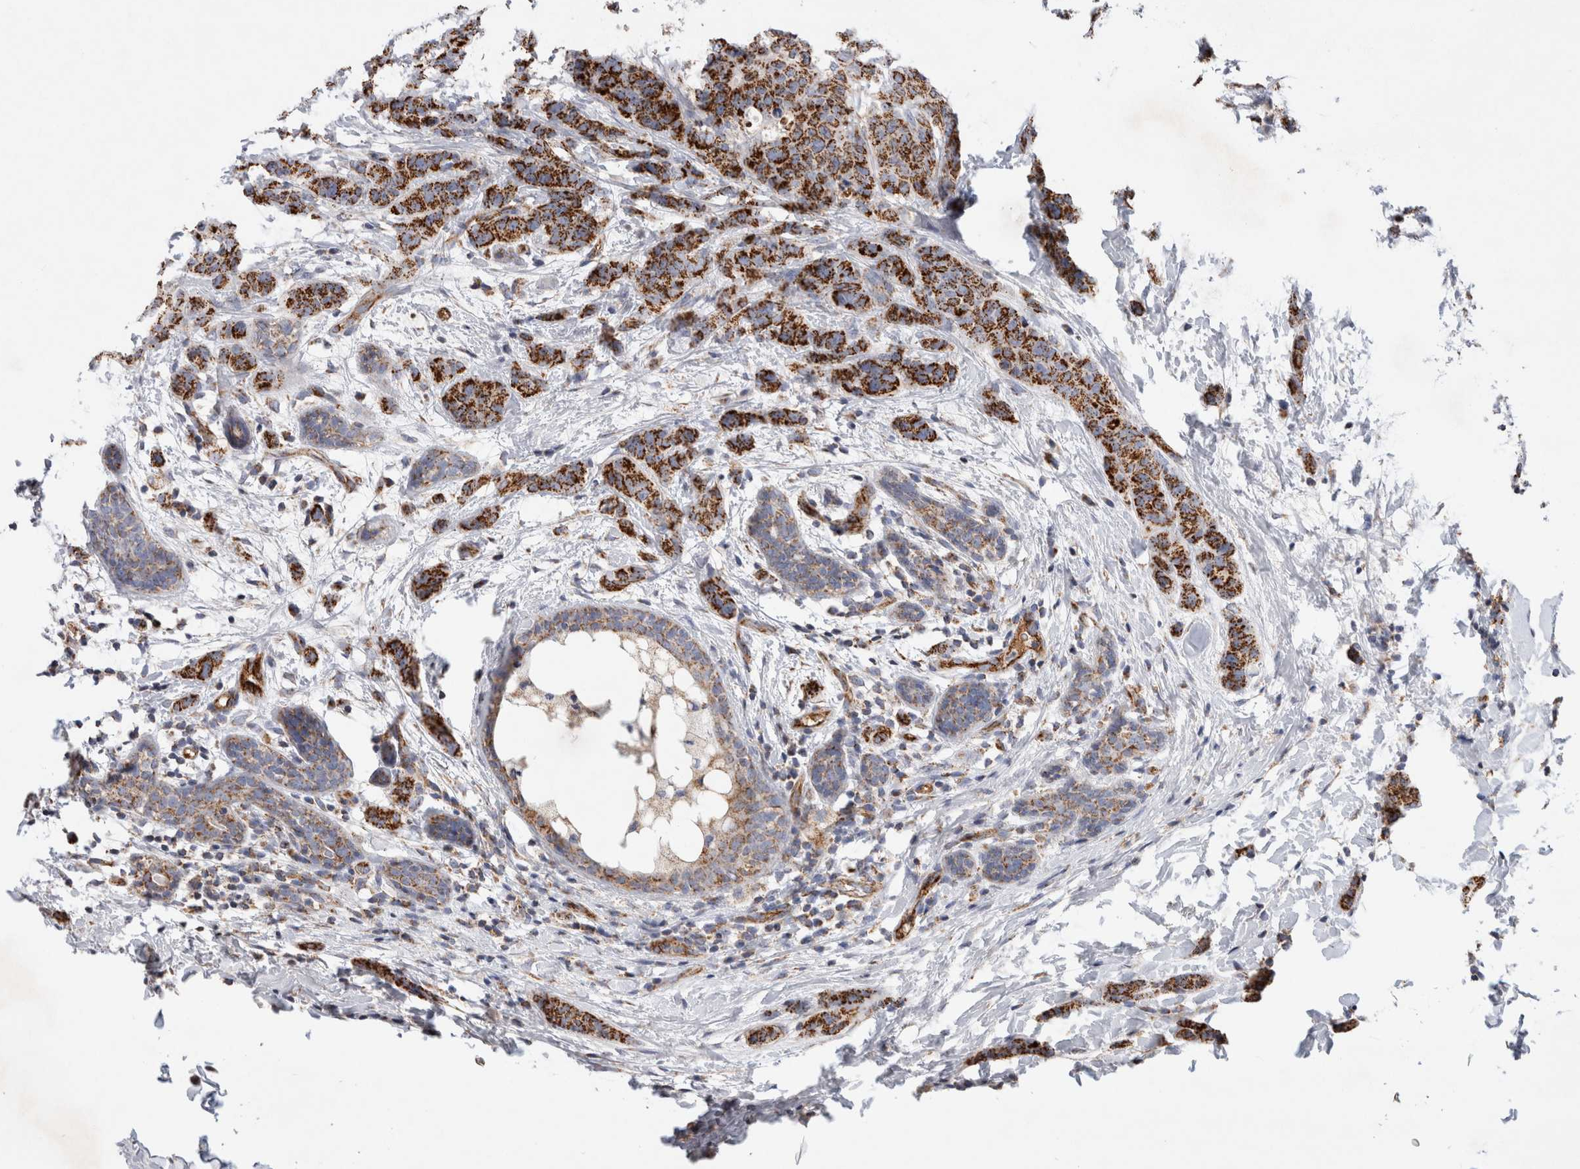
{"staining": {"intensity": "strong", "quantity": ">75%", "location": "cytoplasmic/membranous"}, "tissue": "breast cancer", "cell_type": "Tumor cells", "image_type": "cancer", "snomed": [{"axis": "morphology", "description": "Normal tissue, NOS"}, {"axis": "morphology", "description": "Duct carcinoma"}, {"axis": "topography", "description": "Breast"}], "caption": "Tumor cells show strong cytoplasmic/membranous staining in approximately >75% of cells in breast intraductal carcinoma.", "gene": "IARS2", "patient": {"sex": "female", "age": 40}}